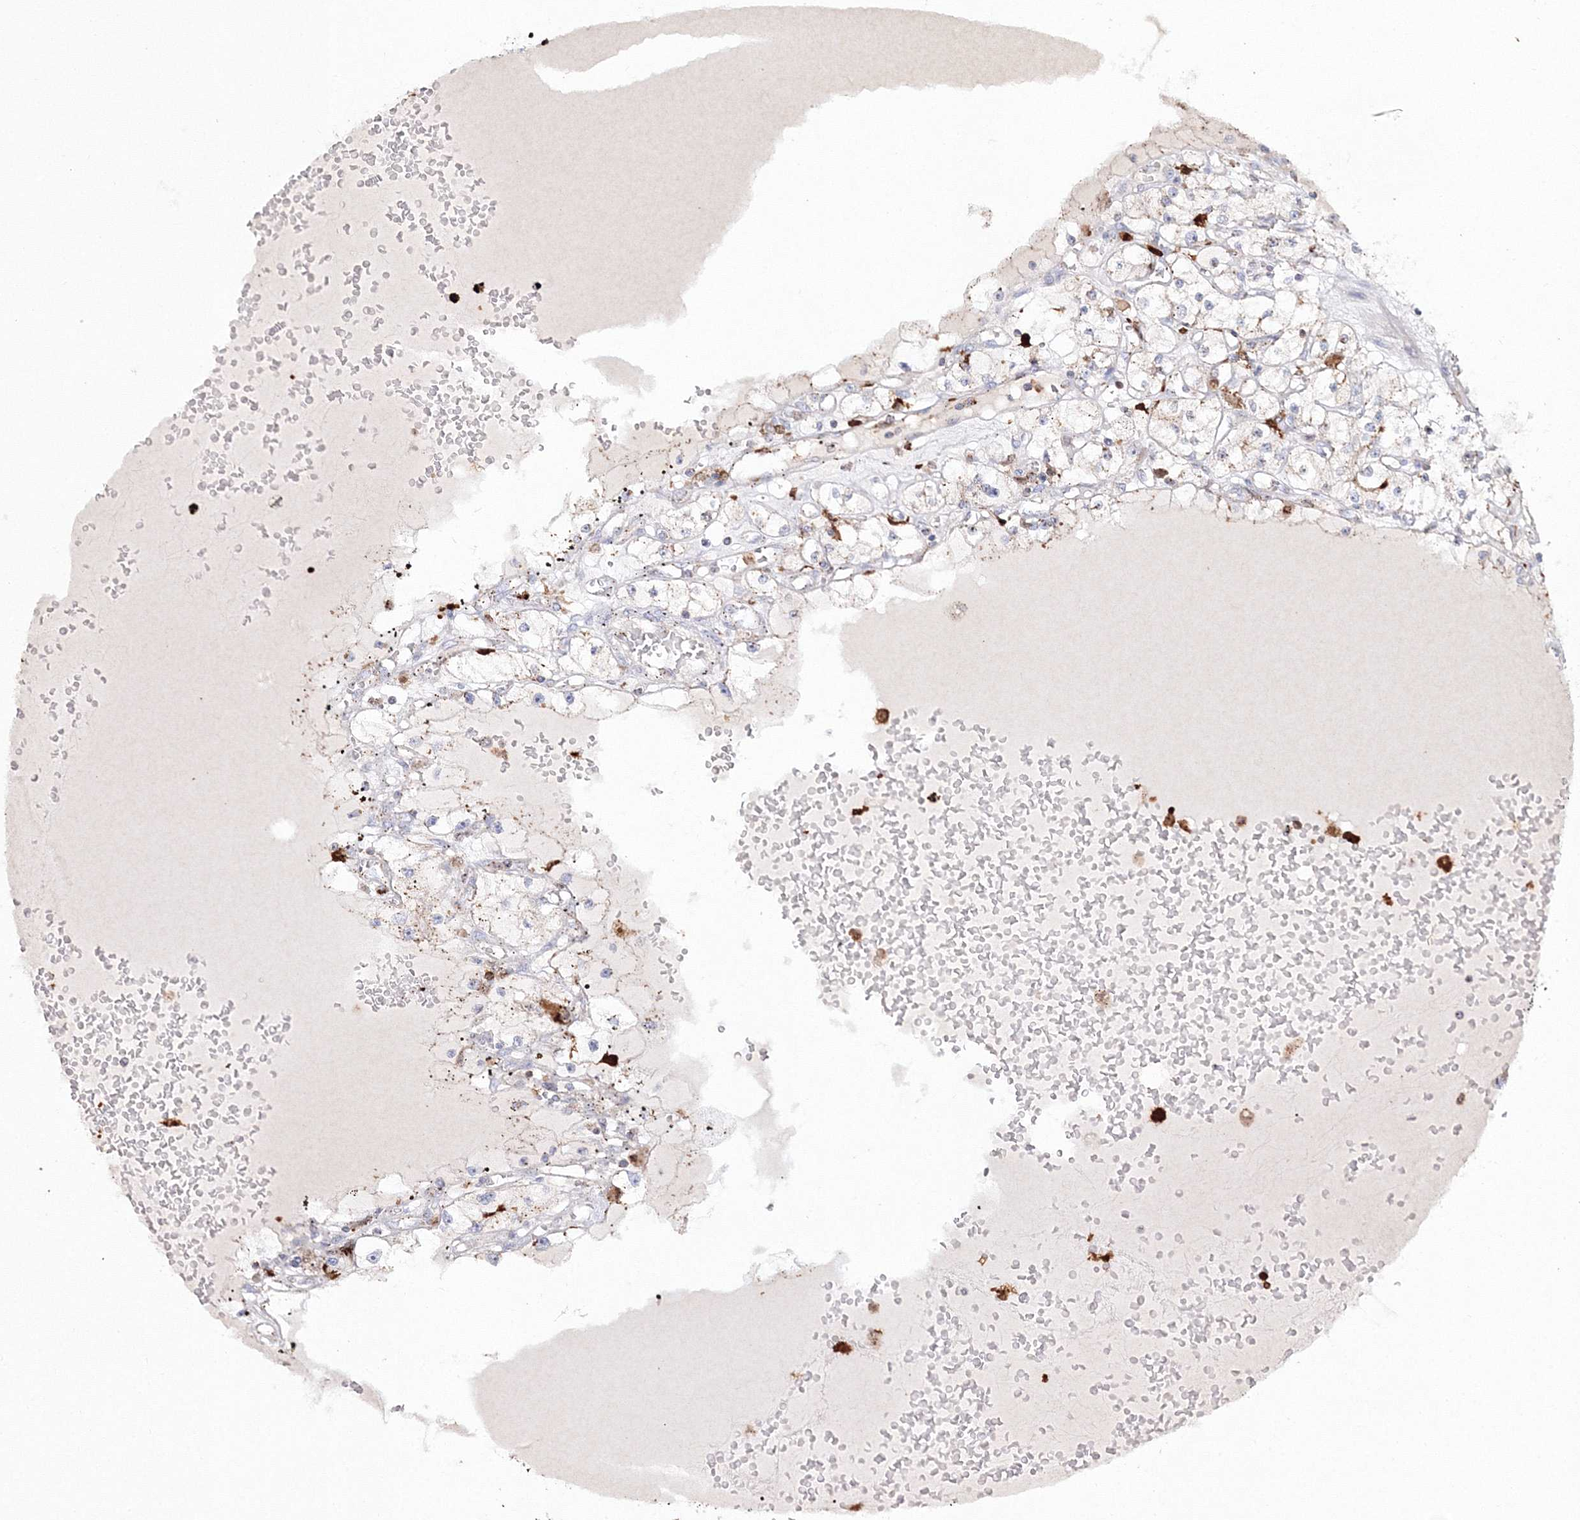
{"staining": {"intensity": "negative", "quantity": "none", "location": "none"}, "tissue": "renal cancer", "cell_type": "Tumor cells", "image_type": "cancer", "snomed": [{"axis": "morphology", "description": "Adenocarcinoma, NOS"}, {"axis": "topography", "description": "Kidney"}], "caption": "A micrograph of human adenocarcinoma (renal) is negative for staining in tumor cells. (Brightfield microscopy of DAB (3,3'-diaminobenzidine) immunohistochemistry at high magnification).", "gene": "ARCN1", "patient": {"sex": "male", "age": 56}}